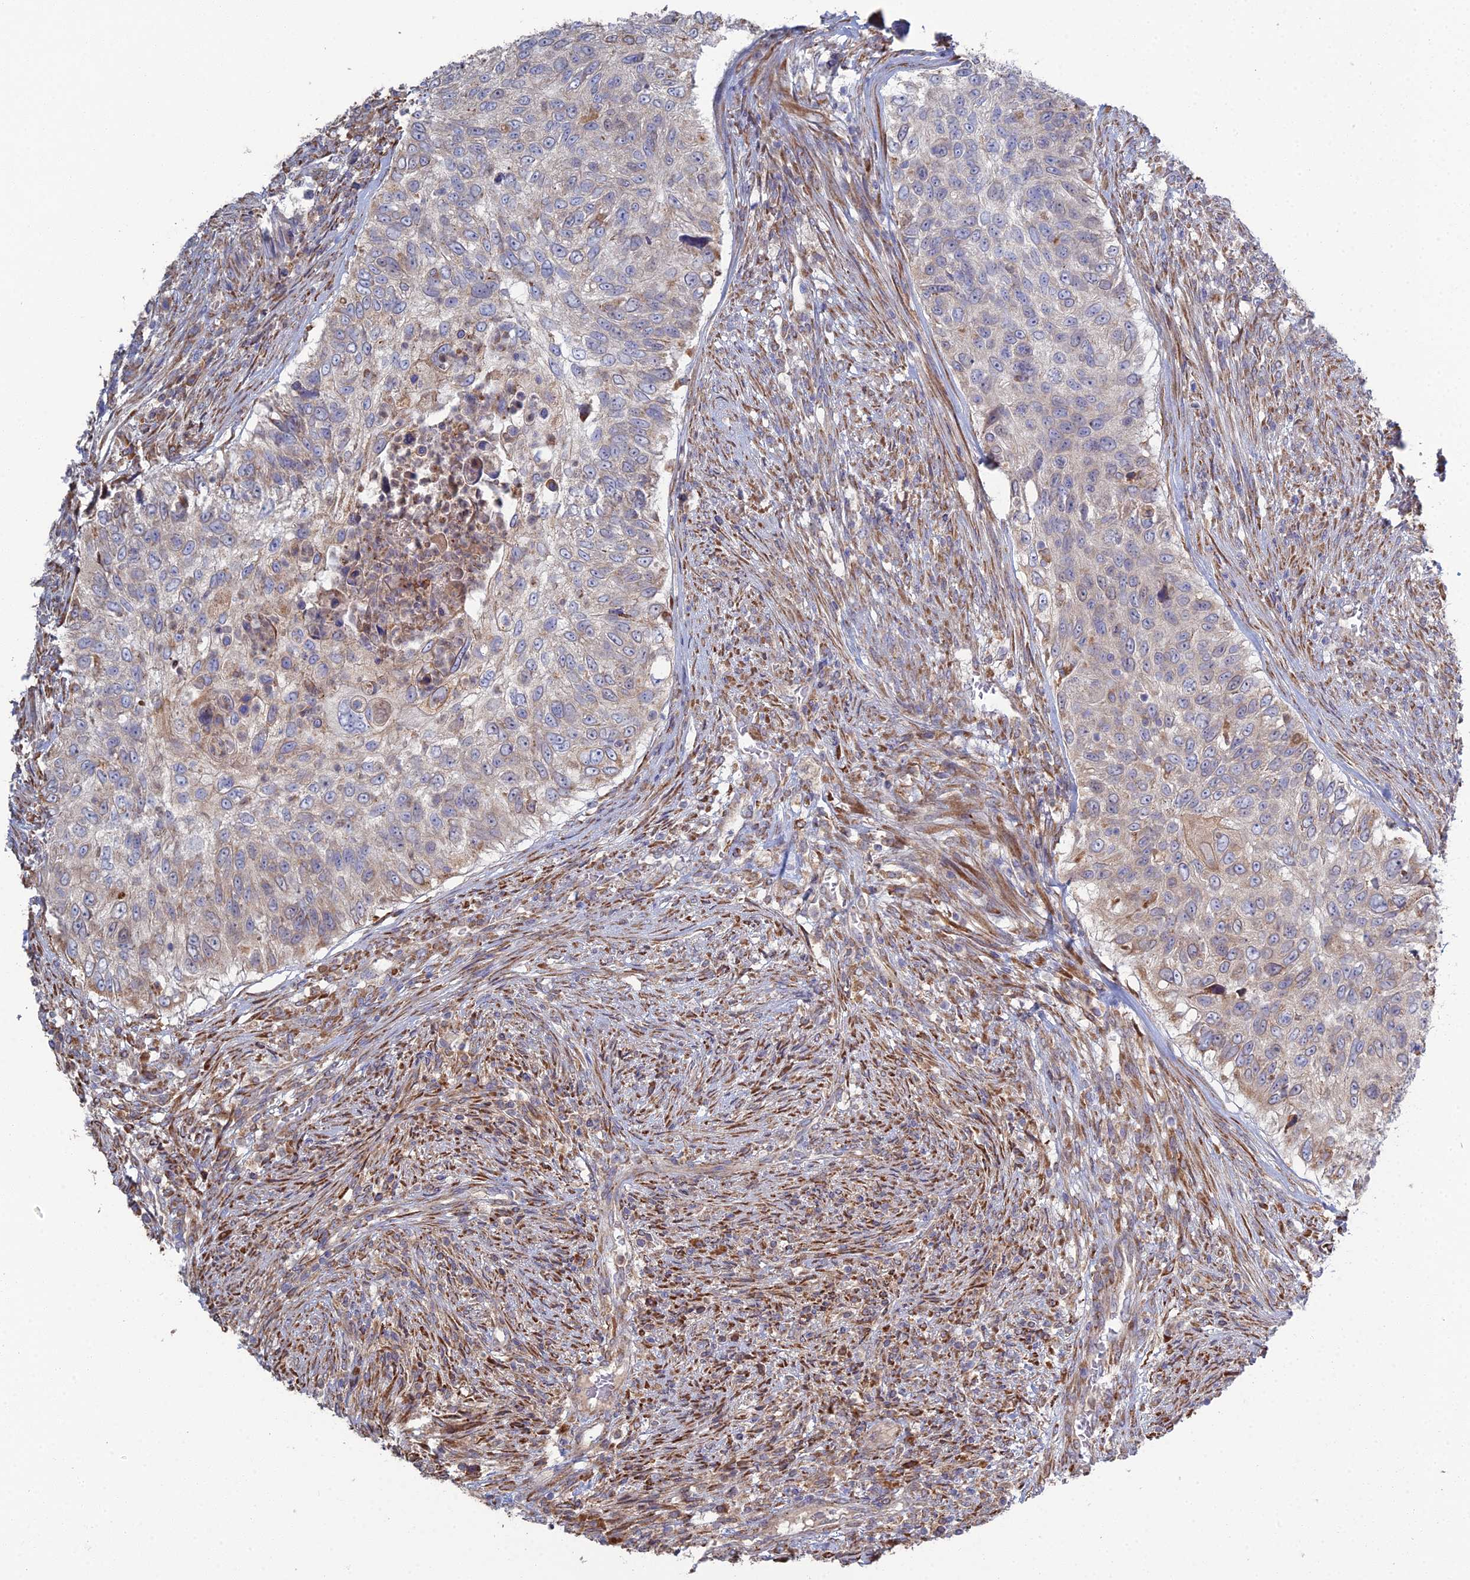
{"staining": {"intensity": "moderate", "quantity": "<25%", "location": "cytoplasmic/membranous"}, "tissue": "urothelial cancer", "cell_type": "Tumor cells", "image_type": "cancer", "snomed": [{"axis": "morphology", "description": "Urothelial carcinoma, High grade"}, {"axis": "topography", "description": "Urinary bladder"}], "caption": "Protein expression analysis of urothelial cancer reveals moderate cytoplasmic/membranous positivity in about <25% of tumor cells.", "gene": "TRAPPC6A", "patient": {"sex": "female", "age": 60}}